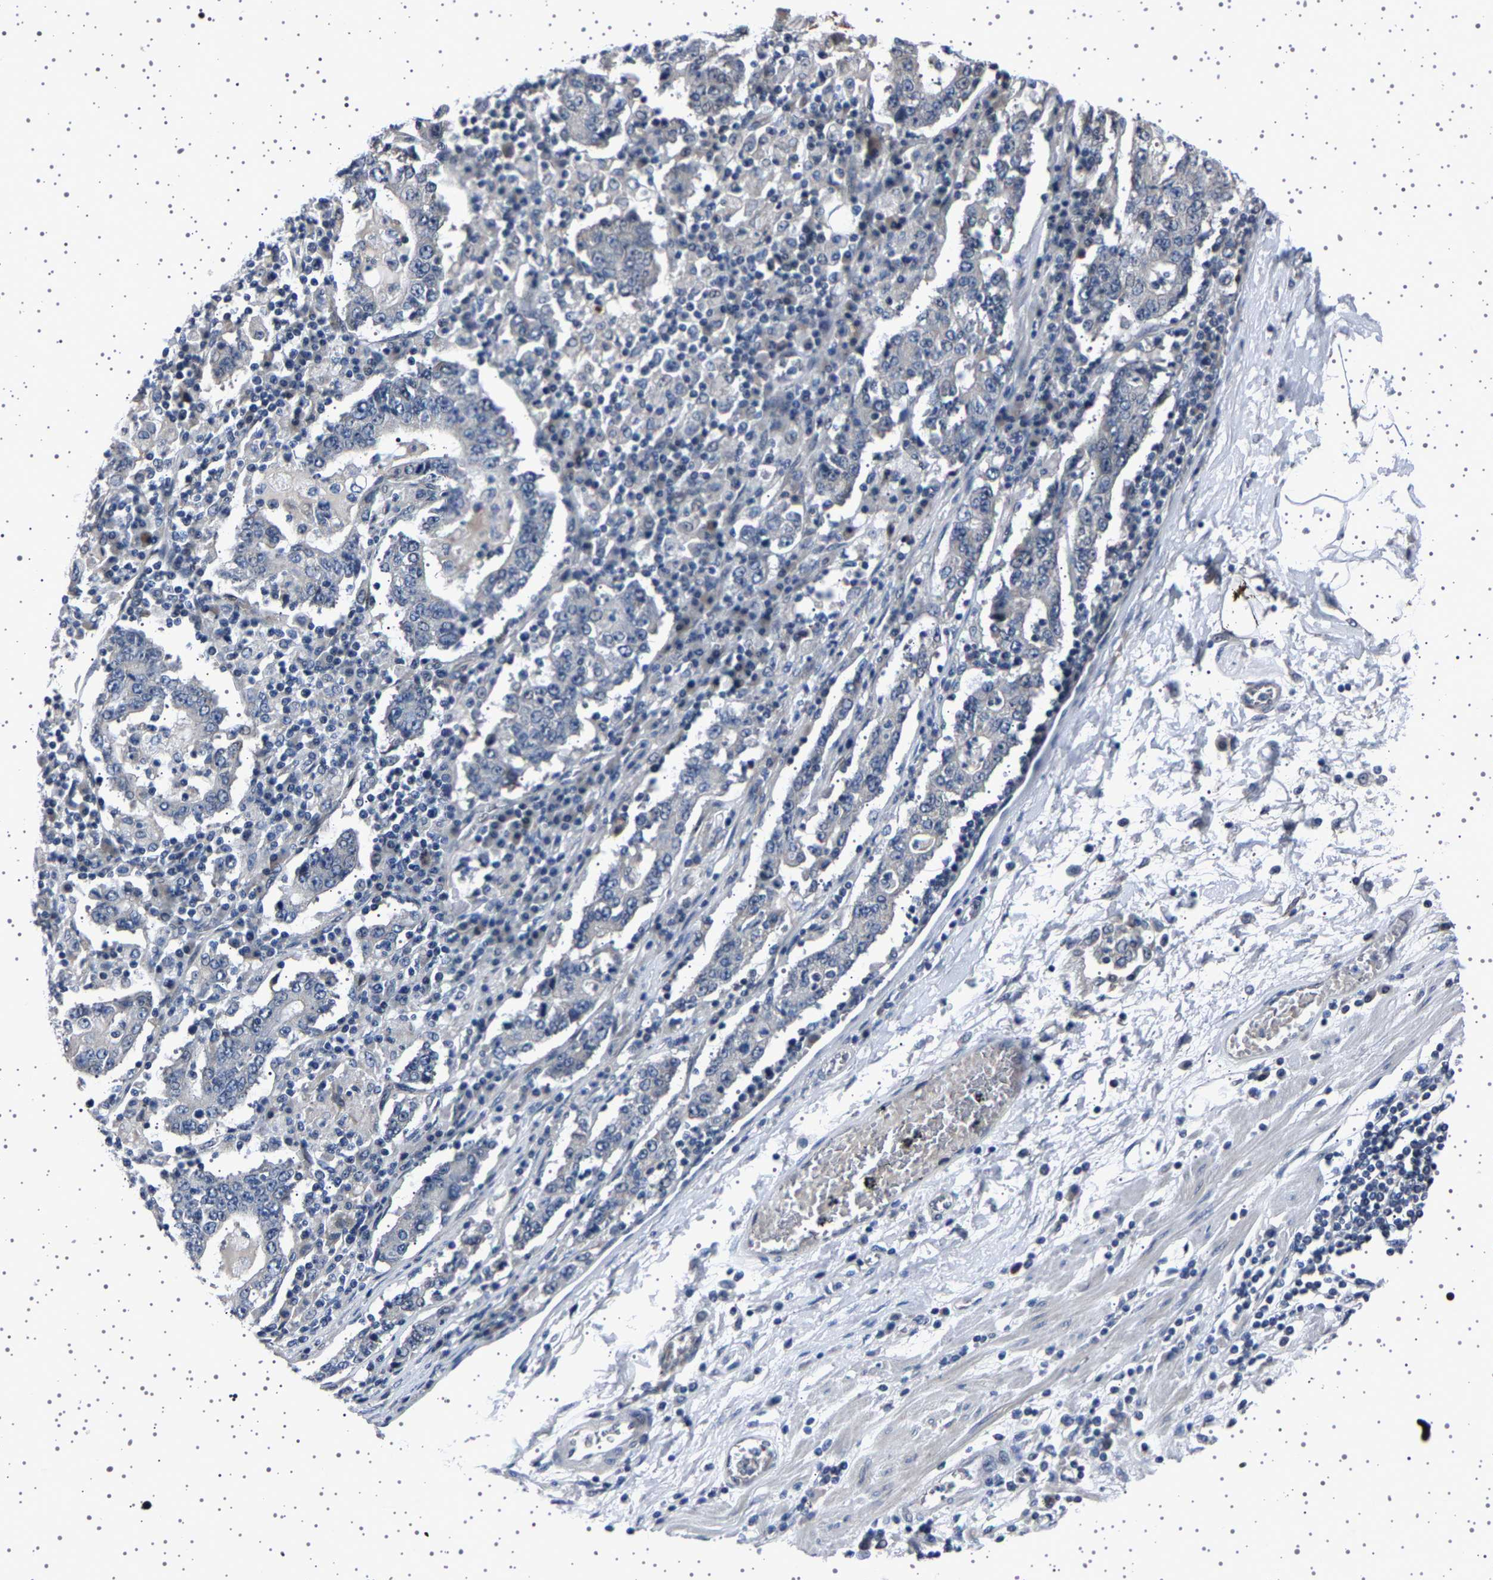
{"staining": {"intensity": "negative", "quantity": "none", "location": "none"}, "tissue": "stomach cancer", "cell_type": "Tumor cells", "image_type": "cancer", "snomed": [{"axis": "morphology", "description": "Normal tissue, NOS"}, {"axis": "morphology", "description": "Adenocarcinoma, NOS"}, {"axis": "topography", "description": "Stomach, upper"}, {"axis": "topography", "description": "Stomach"}], "caption": "A micrograph of human stomach cancer (adenocarcinoma) is negative for staining in tumor cells.", "gene": "IL10RB", "patient": {"sex": "male", "age": 59}}